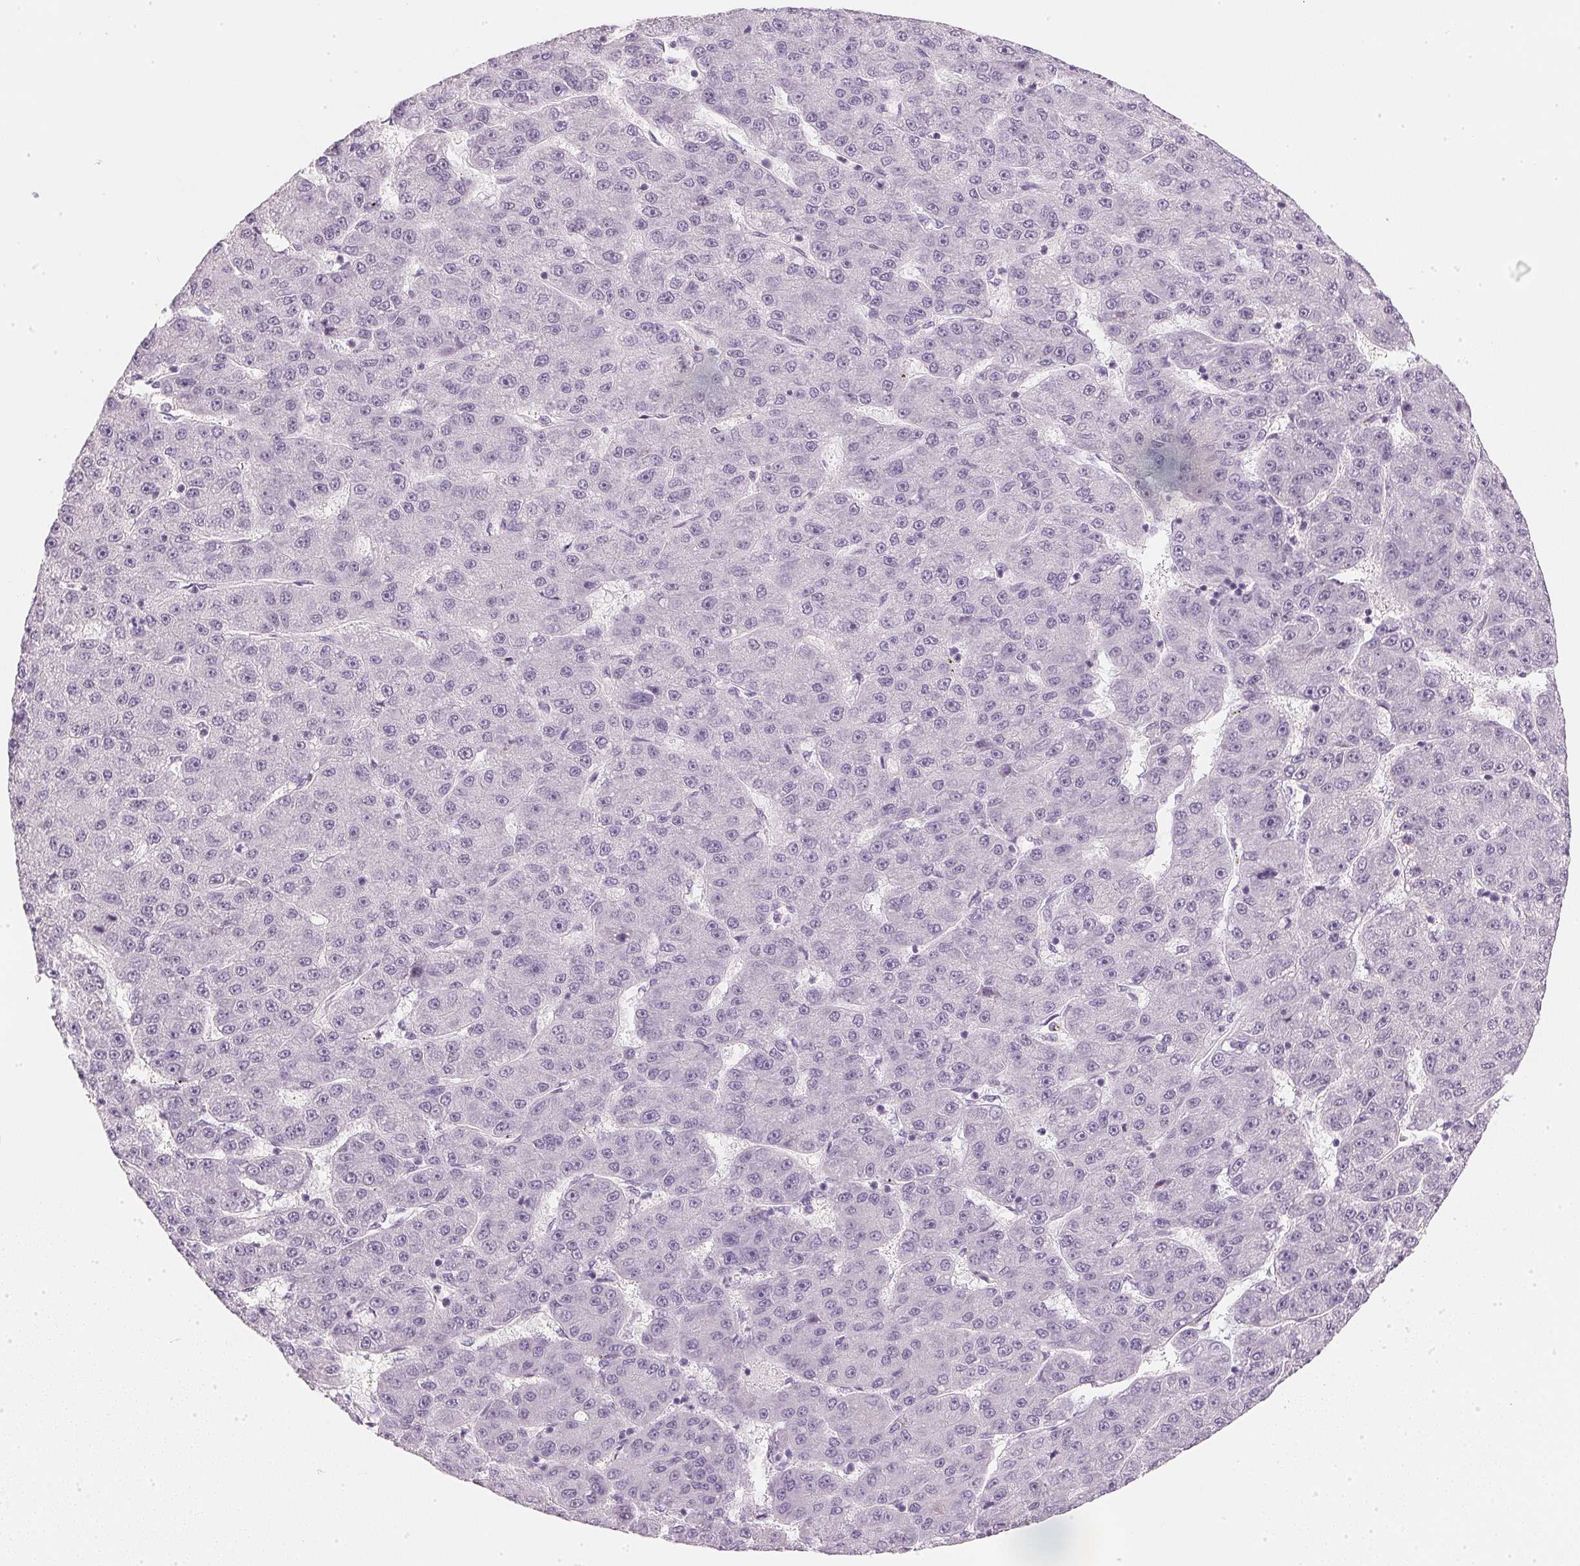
{"staining": {"intensity": "negative", "quantity": "none", "location": "none"}, "tissue": "liver cancer", "cell_type": "Tumor cells", "image_type": "cancer", "snomed": [{"axis": "morphology", "description": "Carcinoma, Hepatocellular, NOS"}, {"axis": "topography", "description": "Liver"}], "caption": "There is no significant positivity in tumor cells of liver cancer.", "gene": "CHST4", "patient": {"sex": "male", "age": 67}}